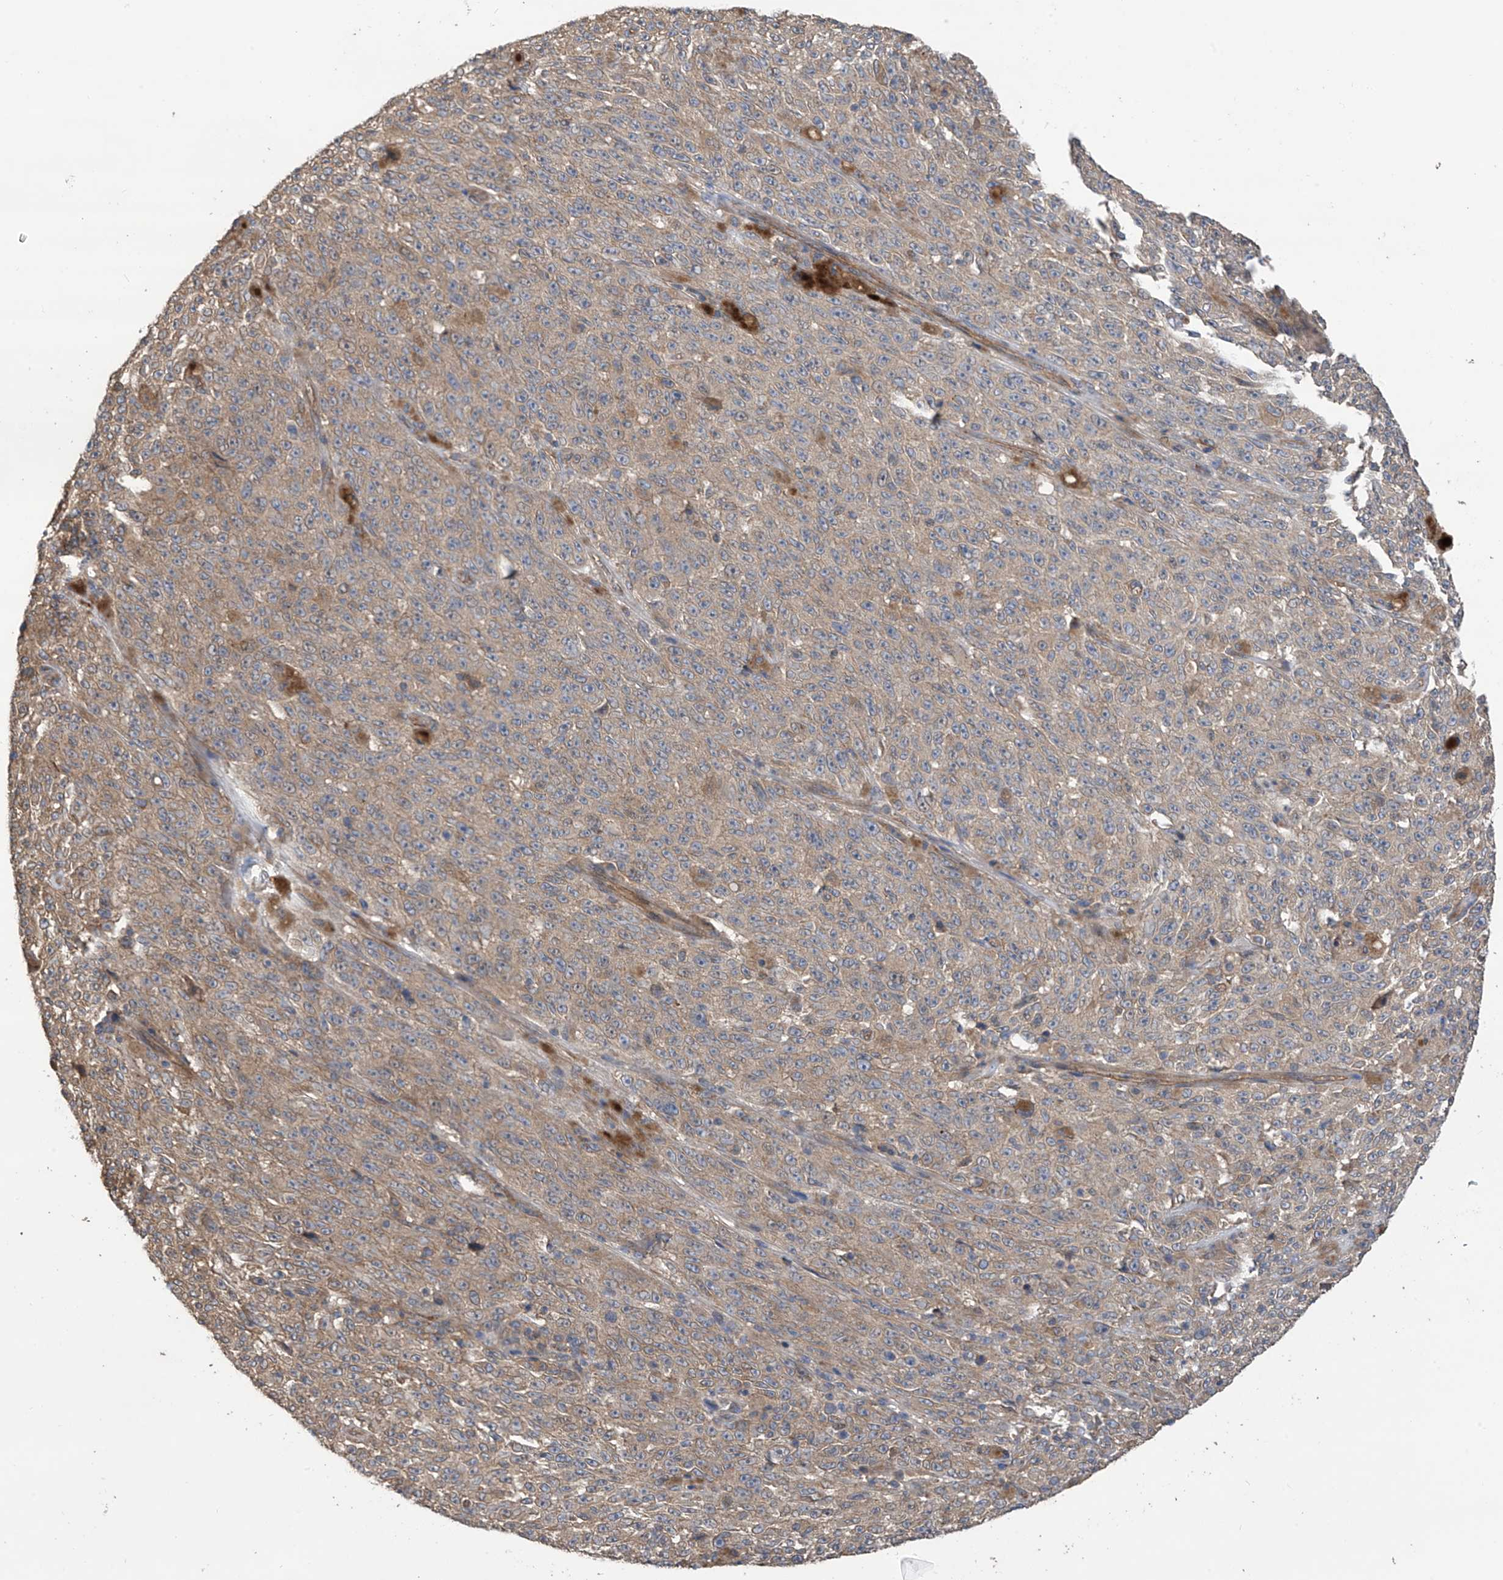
{"staining": {"intensity": "weak", "quantity": ">75%", "location": "cytoplasmic/membranous"}, "tissue": "melanoma", "cell_type": "Tumor cells", "image_type": "cancer", "snomed": [{"axis": "morphology", "description": "Malignant melanoma, NOS"}, {"axis": "topography", "description": "Skin"}], "caption": "Melanoma stained with immunohistochemistry (IHC) exhibits weak cytoplasmic/membranous positivity in approximately >75% of tumor cells.", "gene": "PHACTR4", "patient": {"sex": "female", "age": 82}}